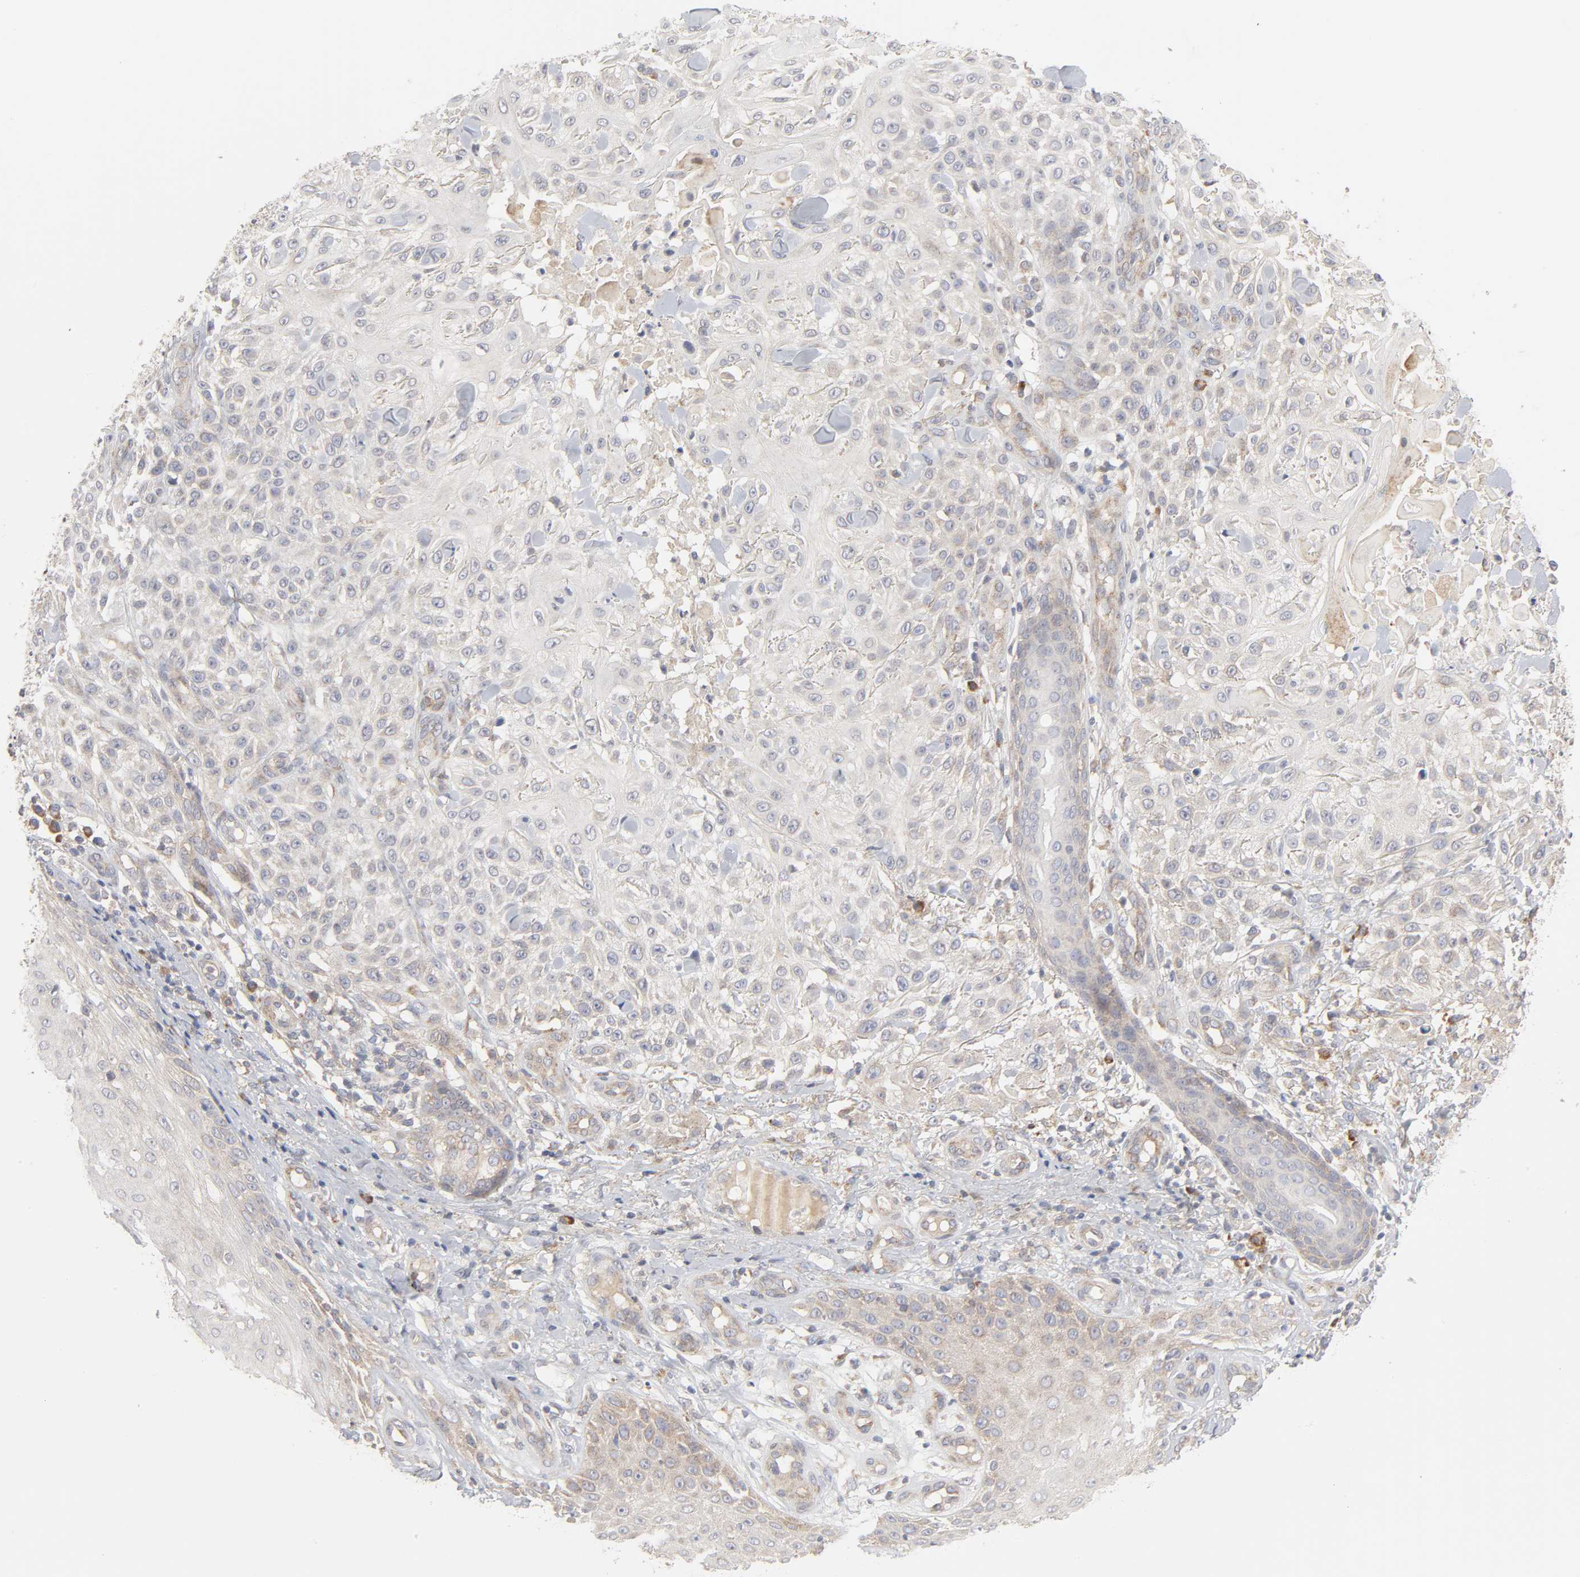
{"staining": {"intensity": "weak", "quantity": "25%-75%", "location": "cytoplasmic/membranous"}, "tissue": "skin cancer", "cell_type": "Tumor cells", "image_type": "cancer", "snomed": [{"axis": "morphology", "description": "Squamous cell carcinoma, NOS"}, {"axis": "topography", "description": "Skin"}], "caption": "Skin cancer stained with a protein marker reveals weak staining in tumor cells.", "gene": "IL4R", "patient": {"sex": "female", "age": 42}}